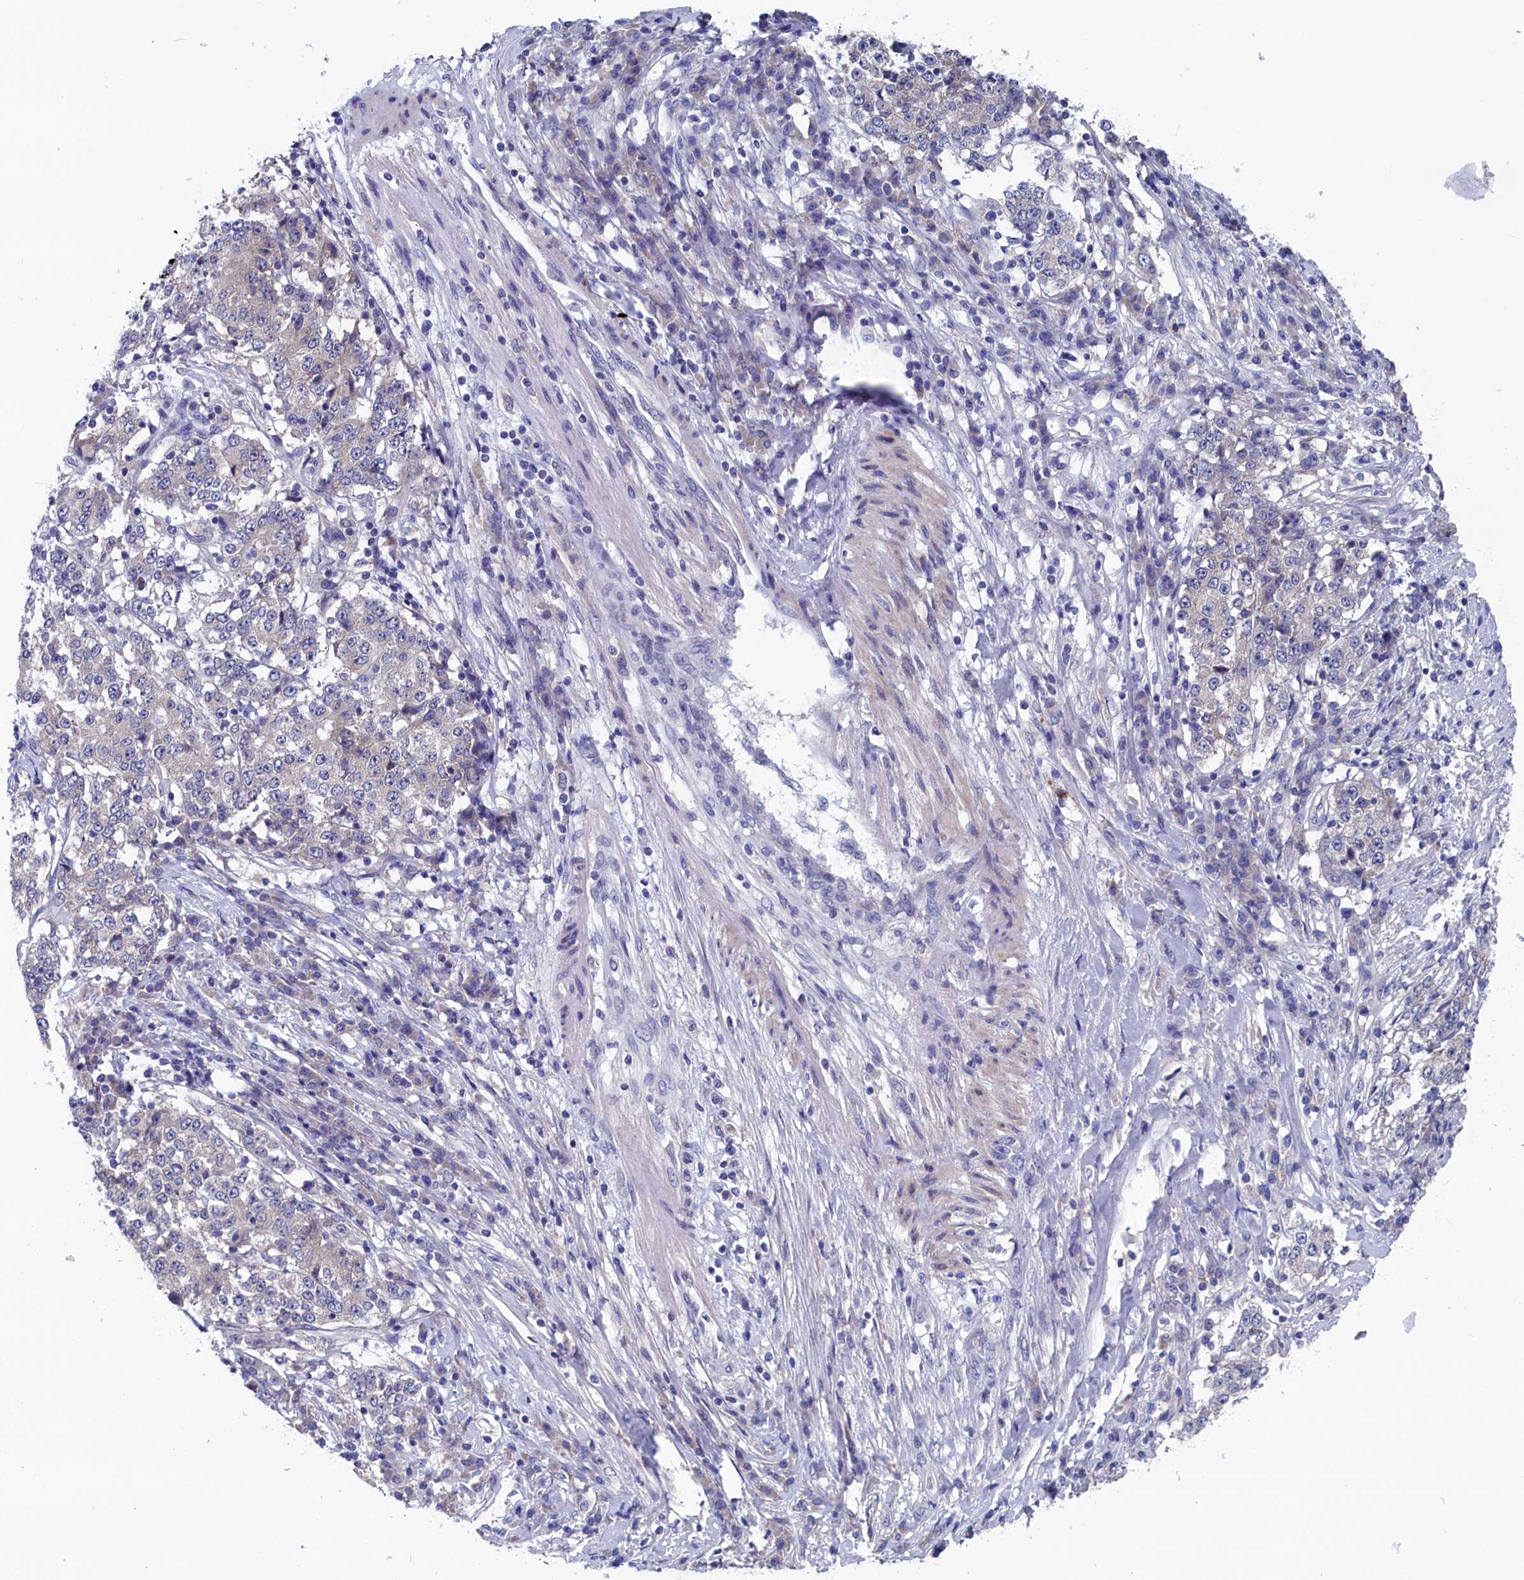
{"staining": {"intensity": "negative", "quantity": "none", "location": "none"}, "tissue": "stomach cancer", "cell_type": "Tumor cells", "image_type": "cancer", "snomed": [{"axis": "morphology", "description": "Adenocarcinoma, NOS"}, {"axis": "topography", "description": "Stomach"}], "caption": "A high-resolution photomicrograph shows IHC staining of stomach cancer (adenocarcinoma), which displays no significant expression in tumor cells.", "gene": "SPATA13", "patient": {"sex": "male", "age": 59}}